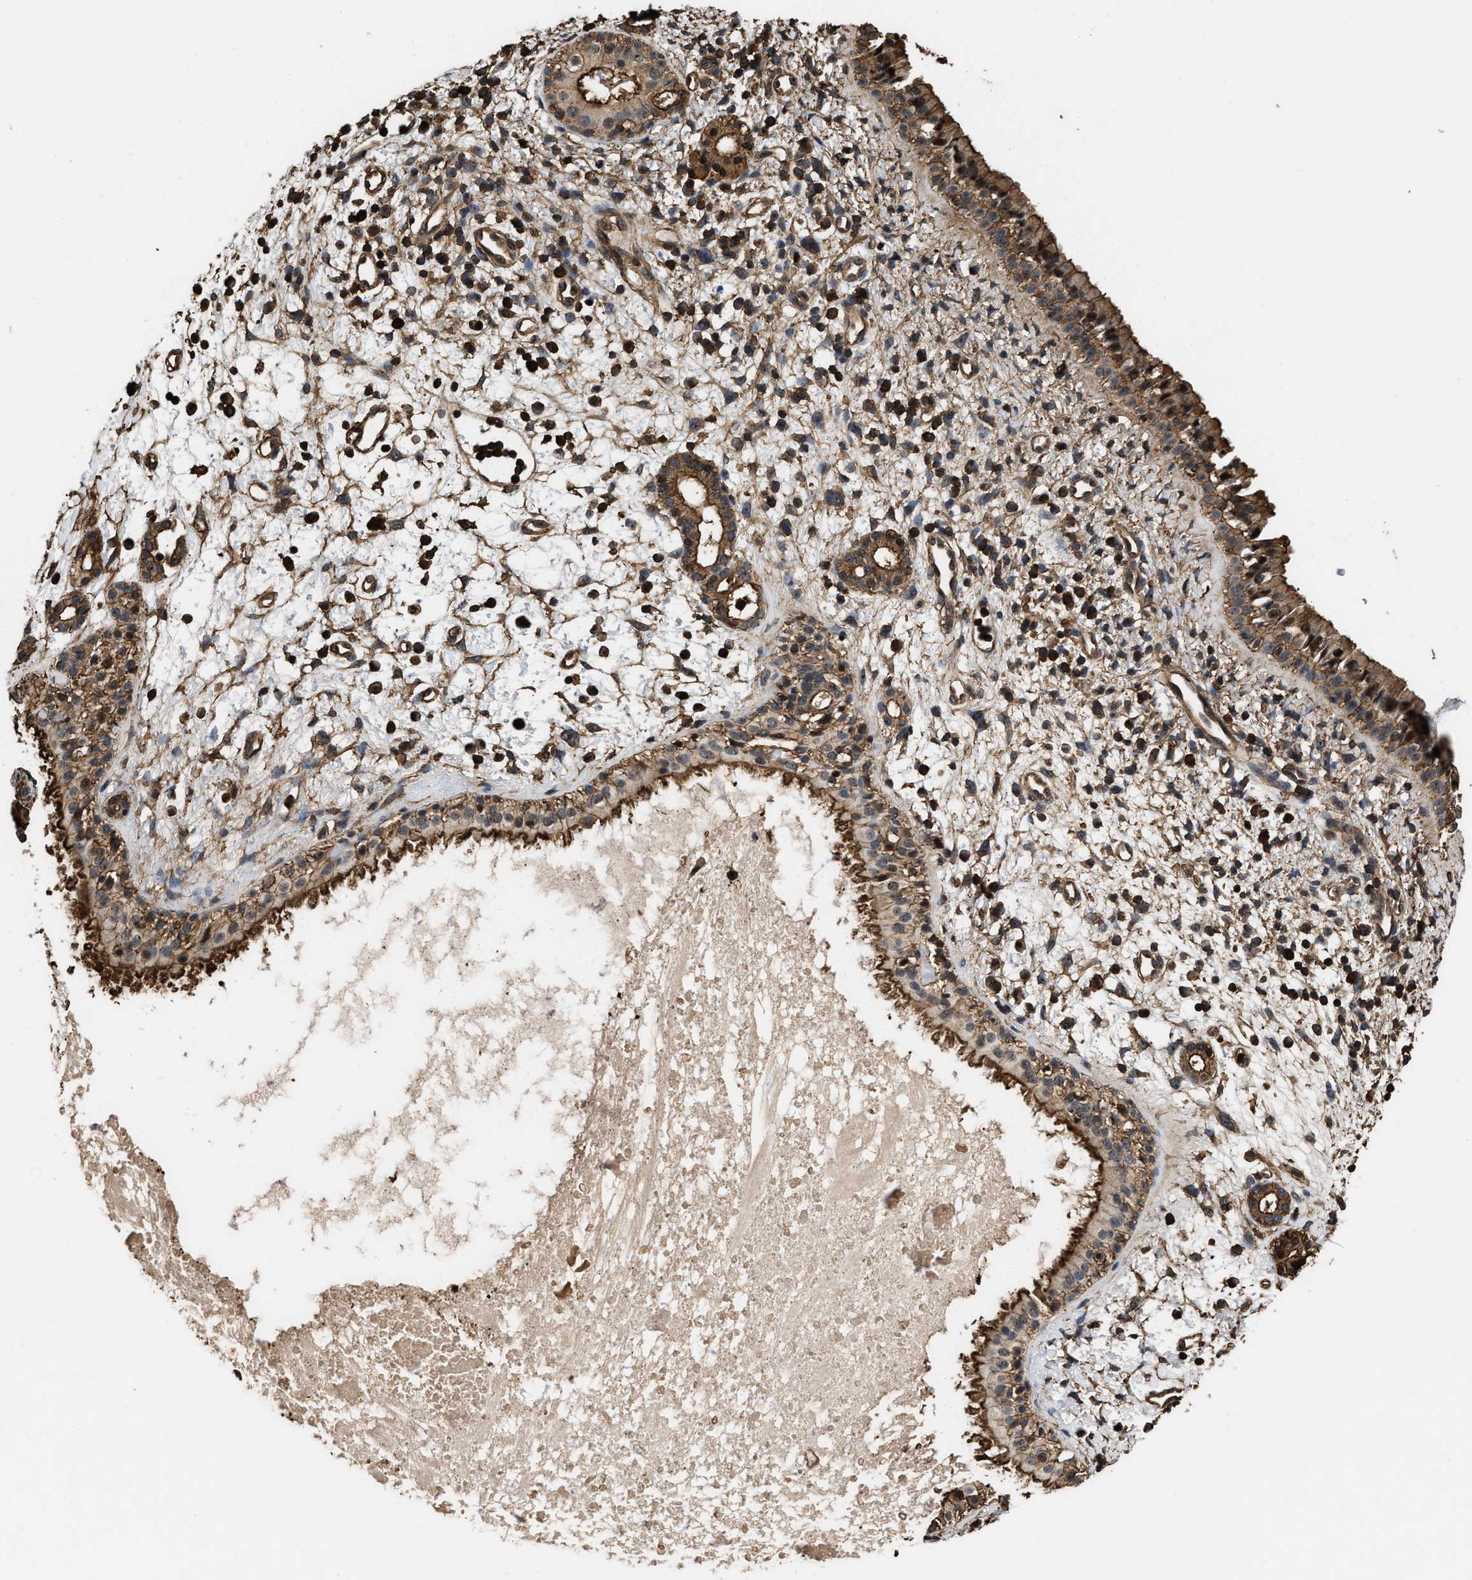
{"staining": {"intensity": "moderate", "quantity": ">75%", "location": "cytoplasmic/membranous,nuclear"}, "tissue": "nasopharynx", "cell_type": "Respiratory epithelial cells", "image_type": "normal", "snomed": [{"axis": "morphology", "description": "Normal tissue, NOS"}, {"axis": "topography", "description": "Nasopharynx"}], "caption": "Nasopharynx stained with immunohistochemistry reveals moderate cytoplasmic/membranous,nuclear staining in approximately >75% of respiratory epithelial cells. (IHC, brightfield microscopy, high magnification).", "gene": "KBTBD2", "patient": {"sex": "male", "age": 22}}